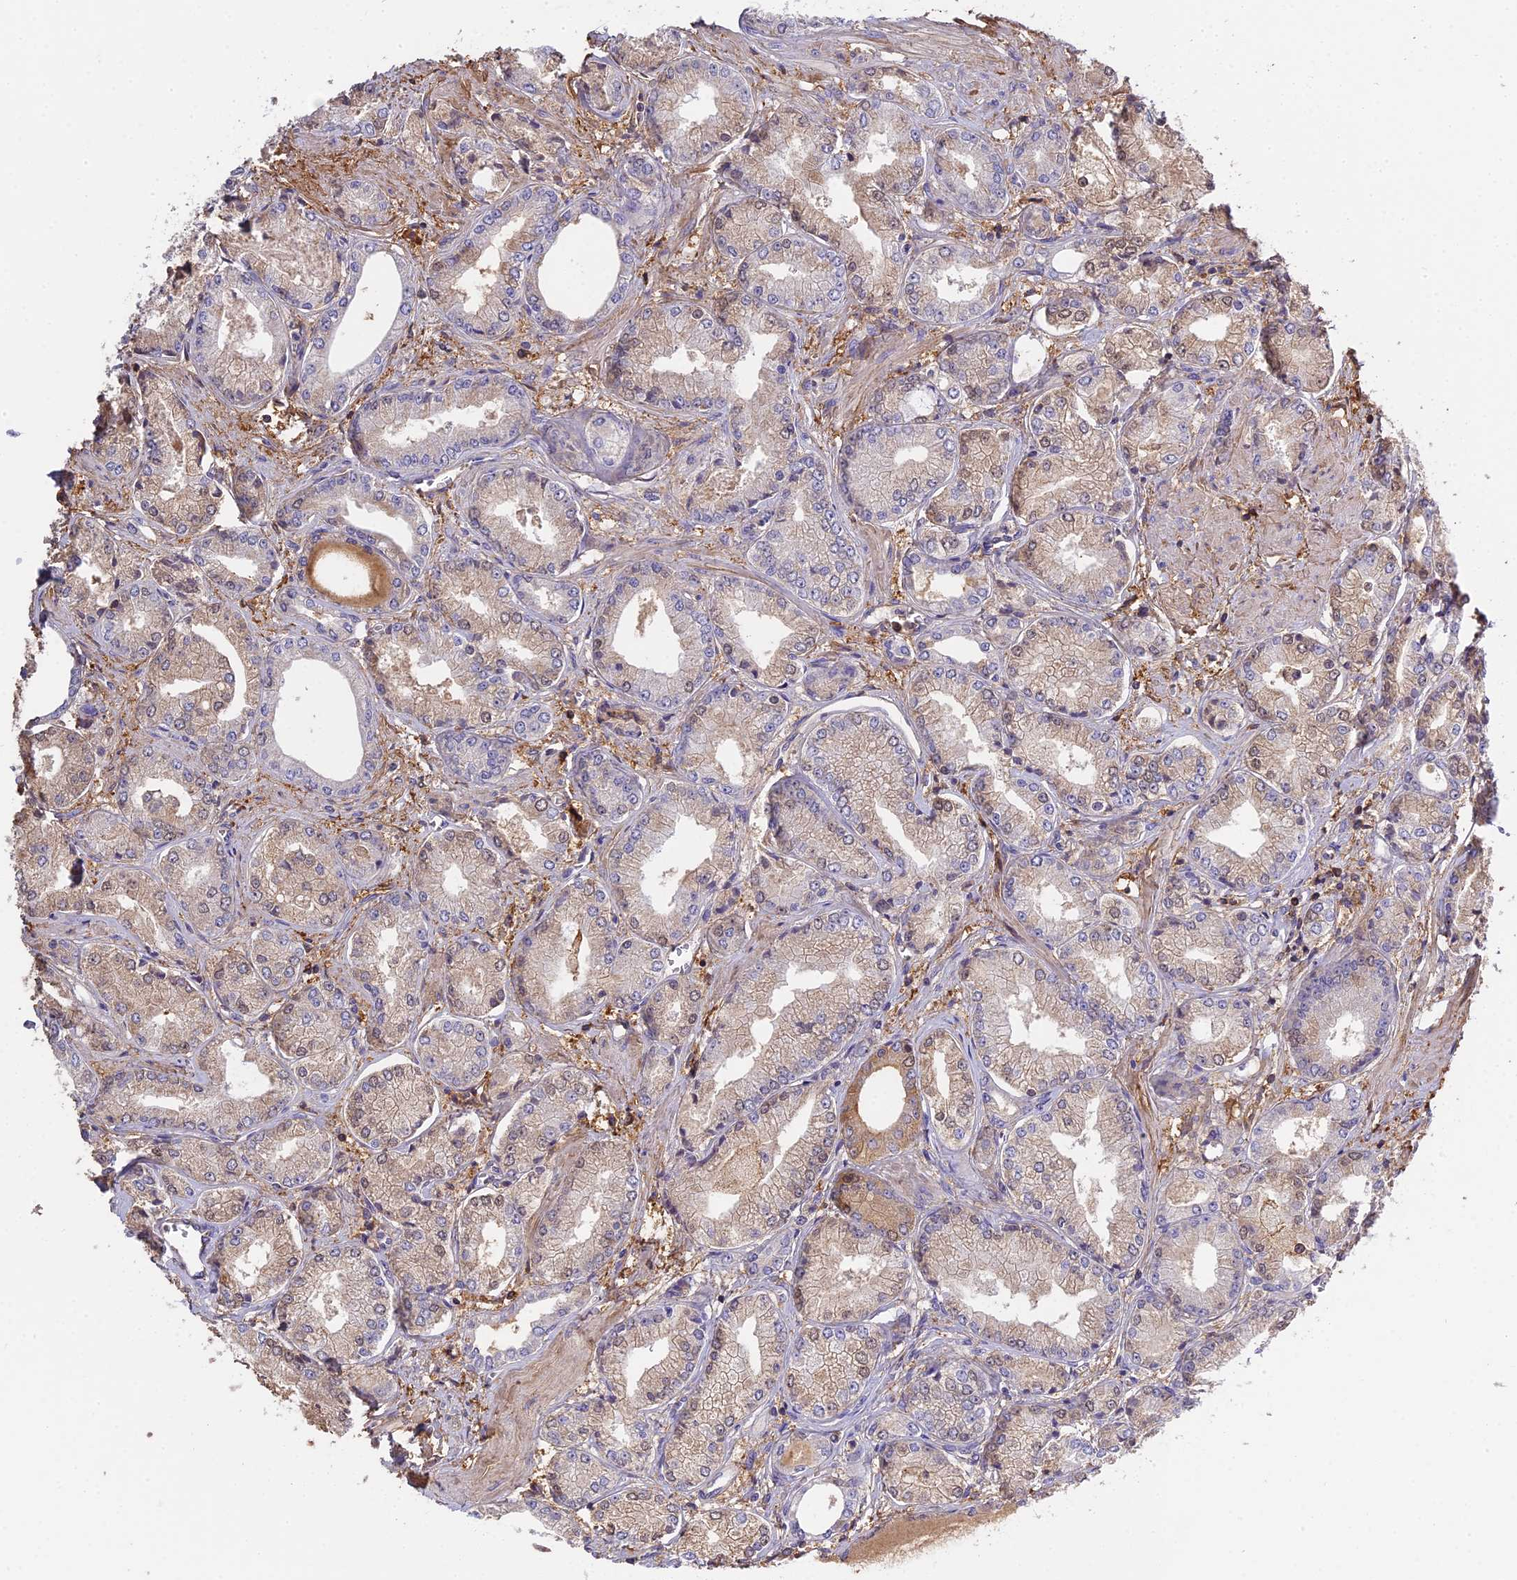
{"staining": {"intensity": "weak", "quantity": "<25%", "location": "cytoplasmic/membranous"}, "tissue": "prostate cancer", "cell_type": "Tumor cells", "image_type": "cancer", "snomed": [{"axis": "morphology", "description": "Adenocarcinoma, Low grade"}, {"axis": "topography", "description": "Prostate"}], "caption": "Tumor cells are negative for brown protein staining in prostate cancer.", "gene": "CFAP119", "patient": {"sex": "male", "age": 60}}